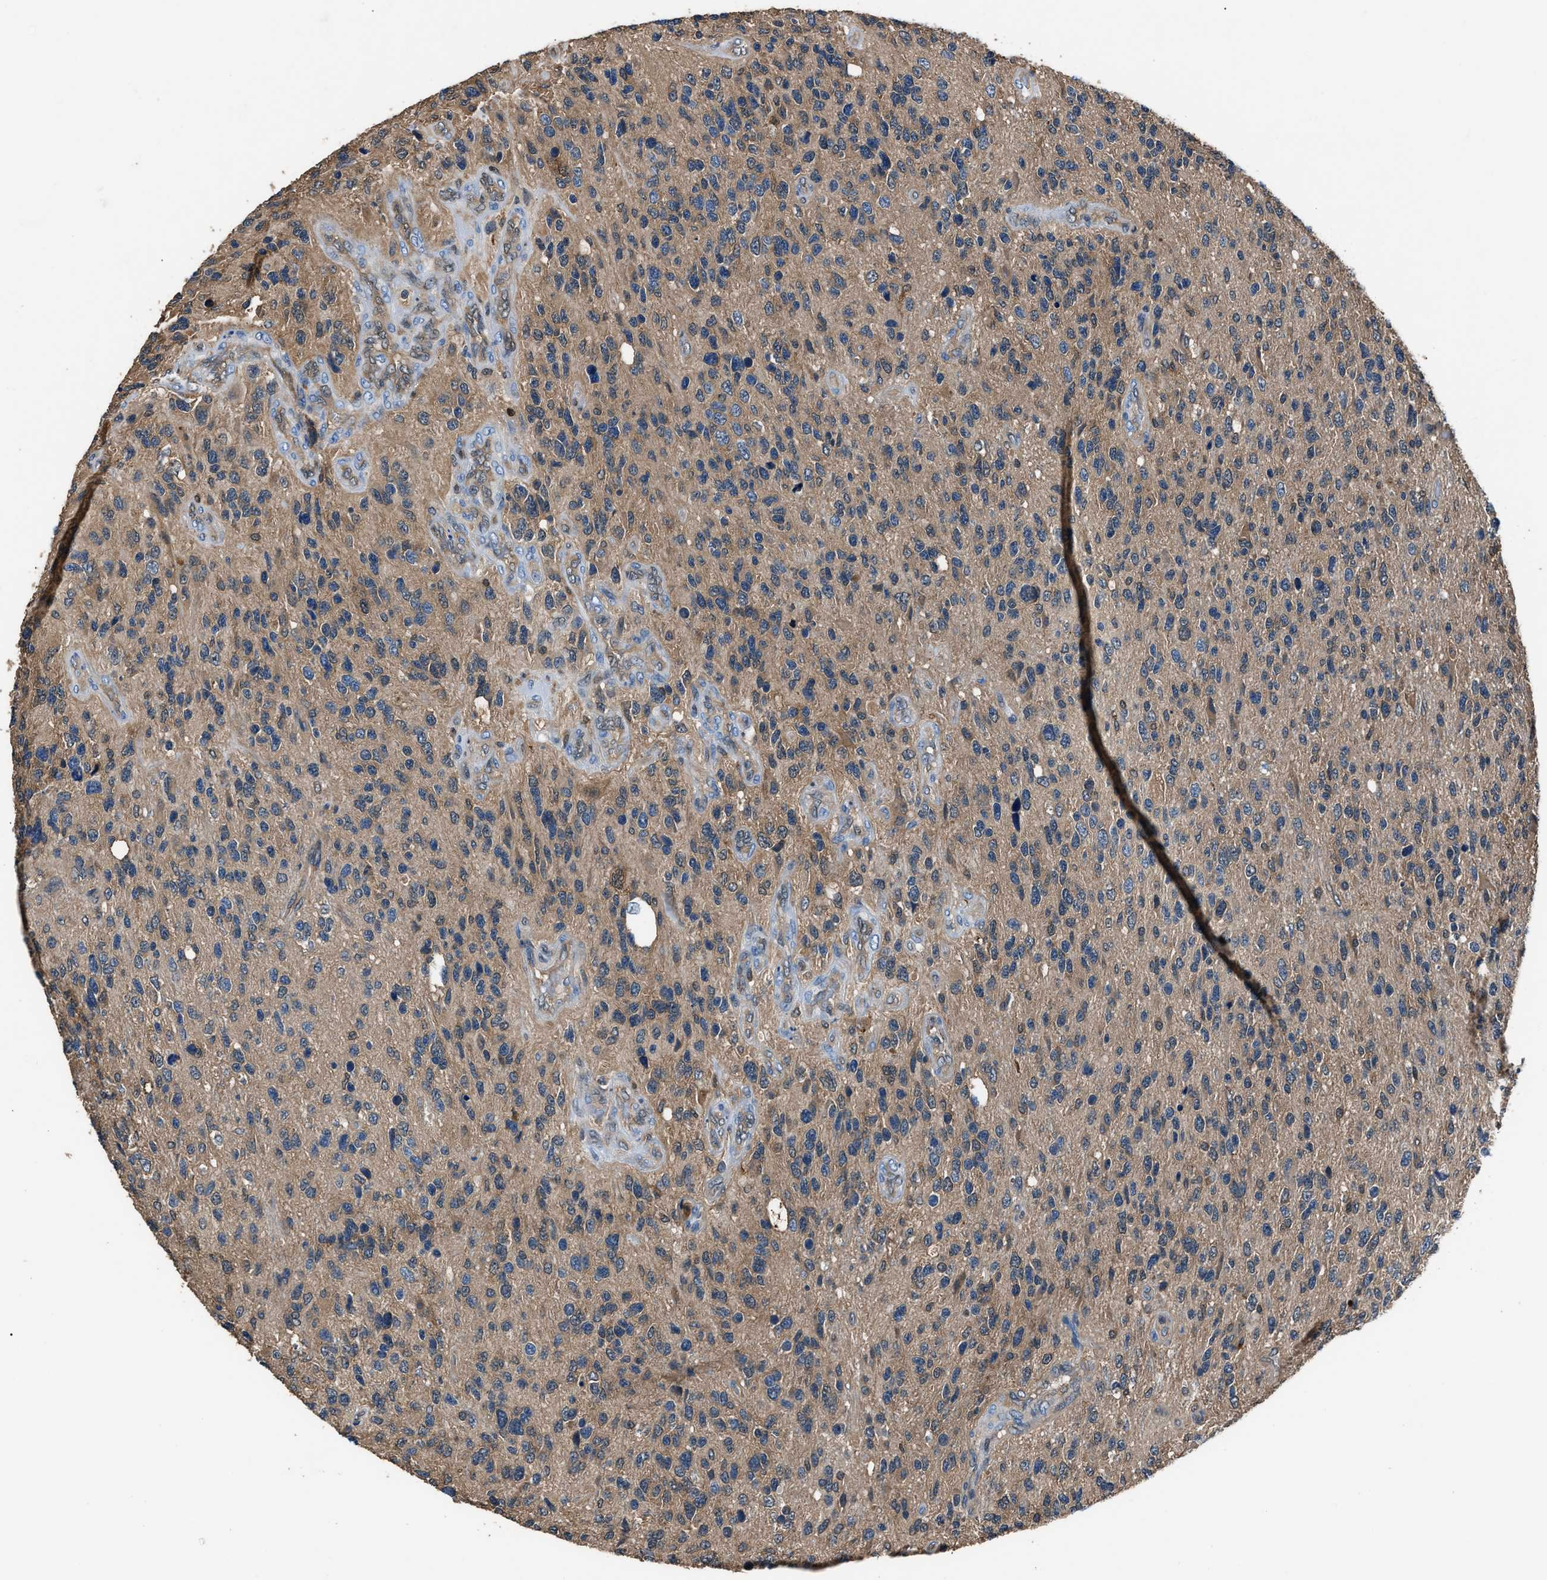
{"staining": {"intensity": "weak", "quantity": ">75%", "location": "cytoplasmic/membranous"}, "tissue": "glioma", "cell_type": "Tumor cells", "image_type": "cancer", "snomed": [{"axis": "morphology", "description": "Glioma, malignant, High grade"}, {"axis": "topography", "description": "Brain"}], "caption": "The histopathology image shows staining of glioma, revealing weak cytoplasmic/membranous protein positivity (brown color) within tumor cells.", "gene": "GSTP1", "patient": {"sex": "female", "age": 58}}